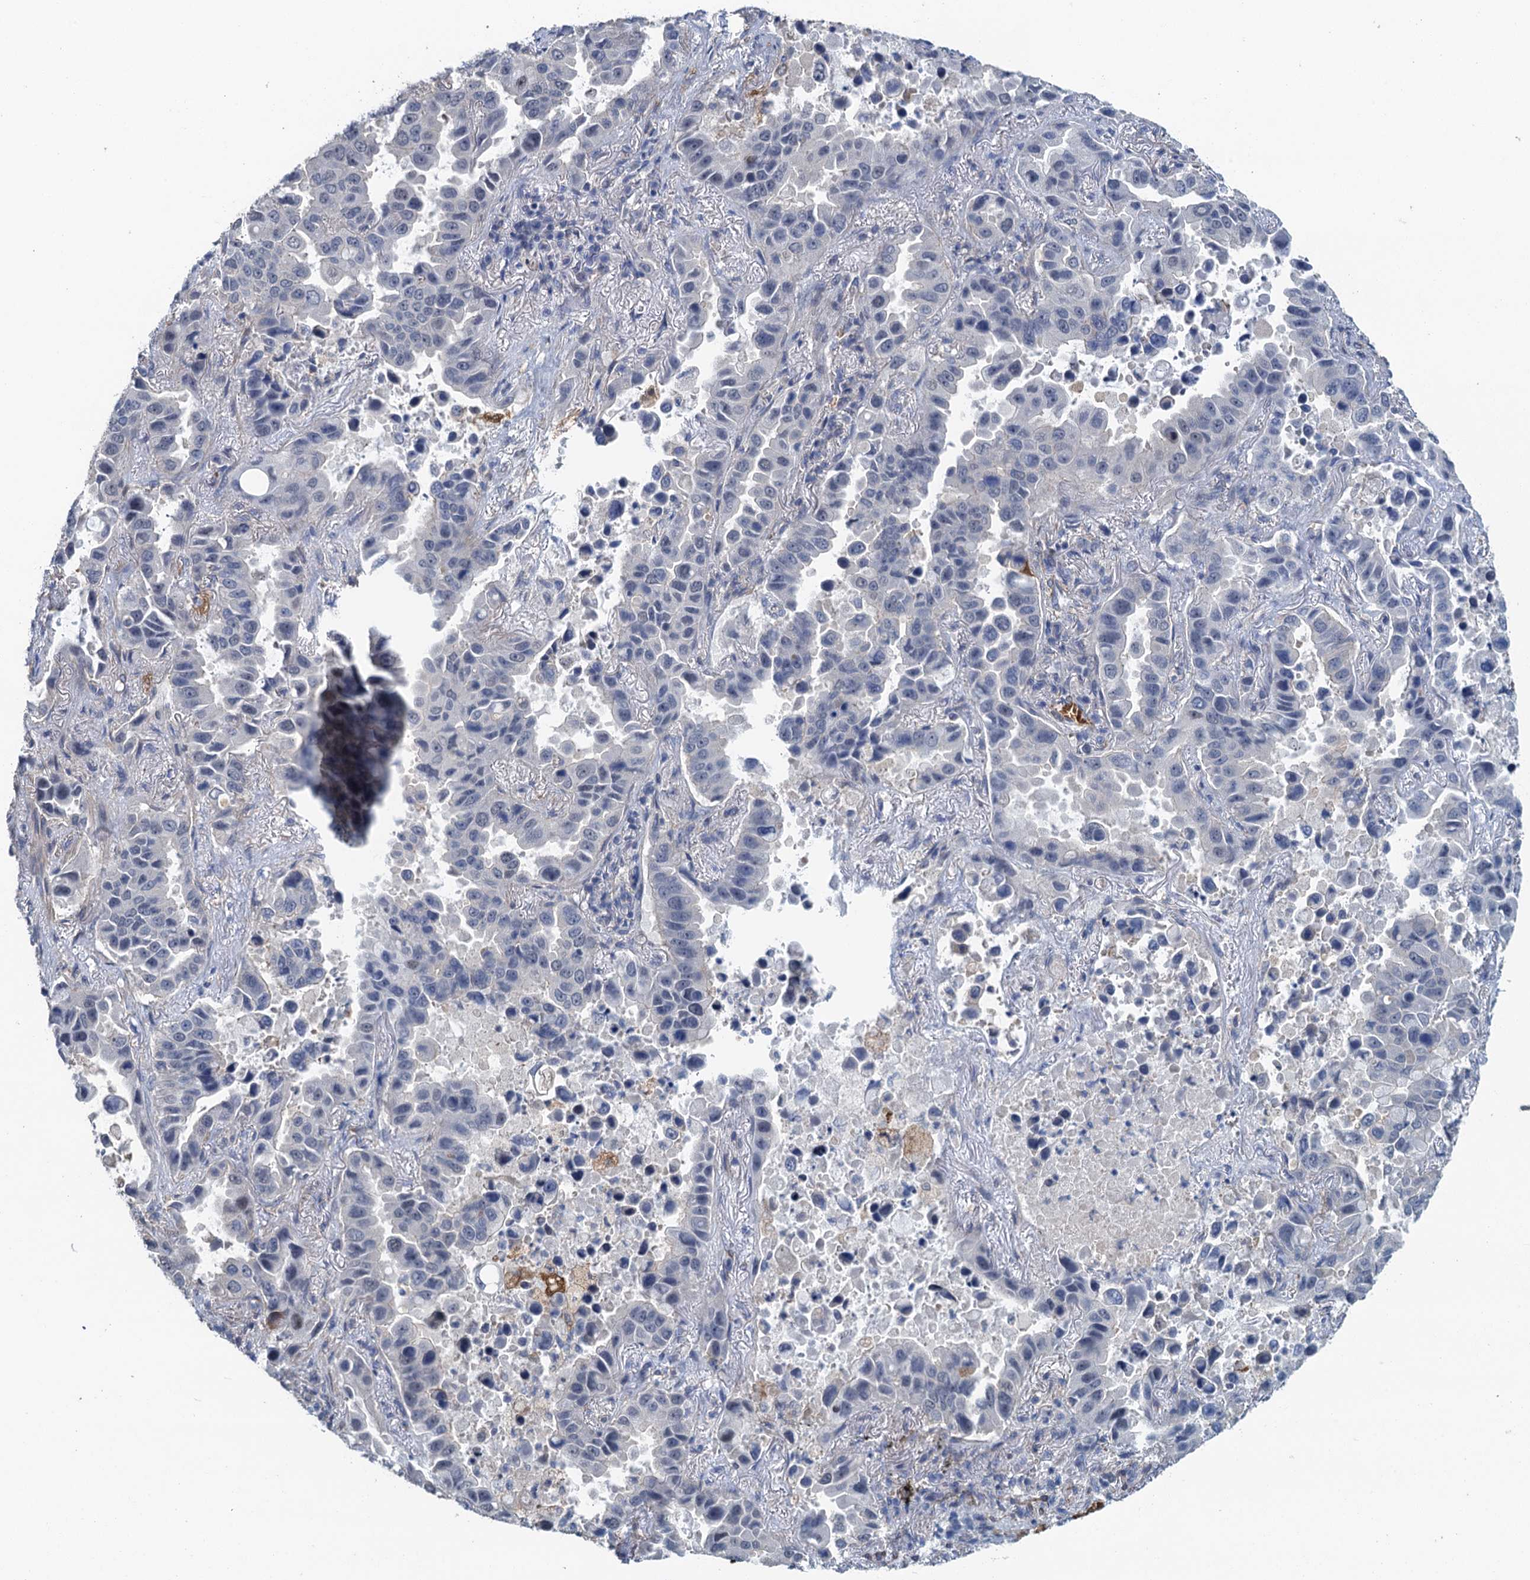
{"staining": {"intensity": "negative", "quantity": "none", "location": "none"}, "tissue": "lung cancer", "cell_type": "Tumor cells", "image_type": "cancer", "snomed": [{"axis": "morphology", "description": "Adenocarcinoma, NOS"}, {"axis": "topography", "description": "Lung"}], "caption": "An immunohistochemistry (IHC) photomicrograph of lung cancer is shown. There is no staining in tumor cells of lung cancer. The staining is performed using DAB brown chromogen with nuclei counter-stained in using hematoxylin.", "gene": "RSAD2", "patient": {"sex": "male", "age": 64}}